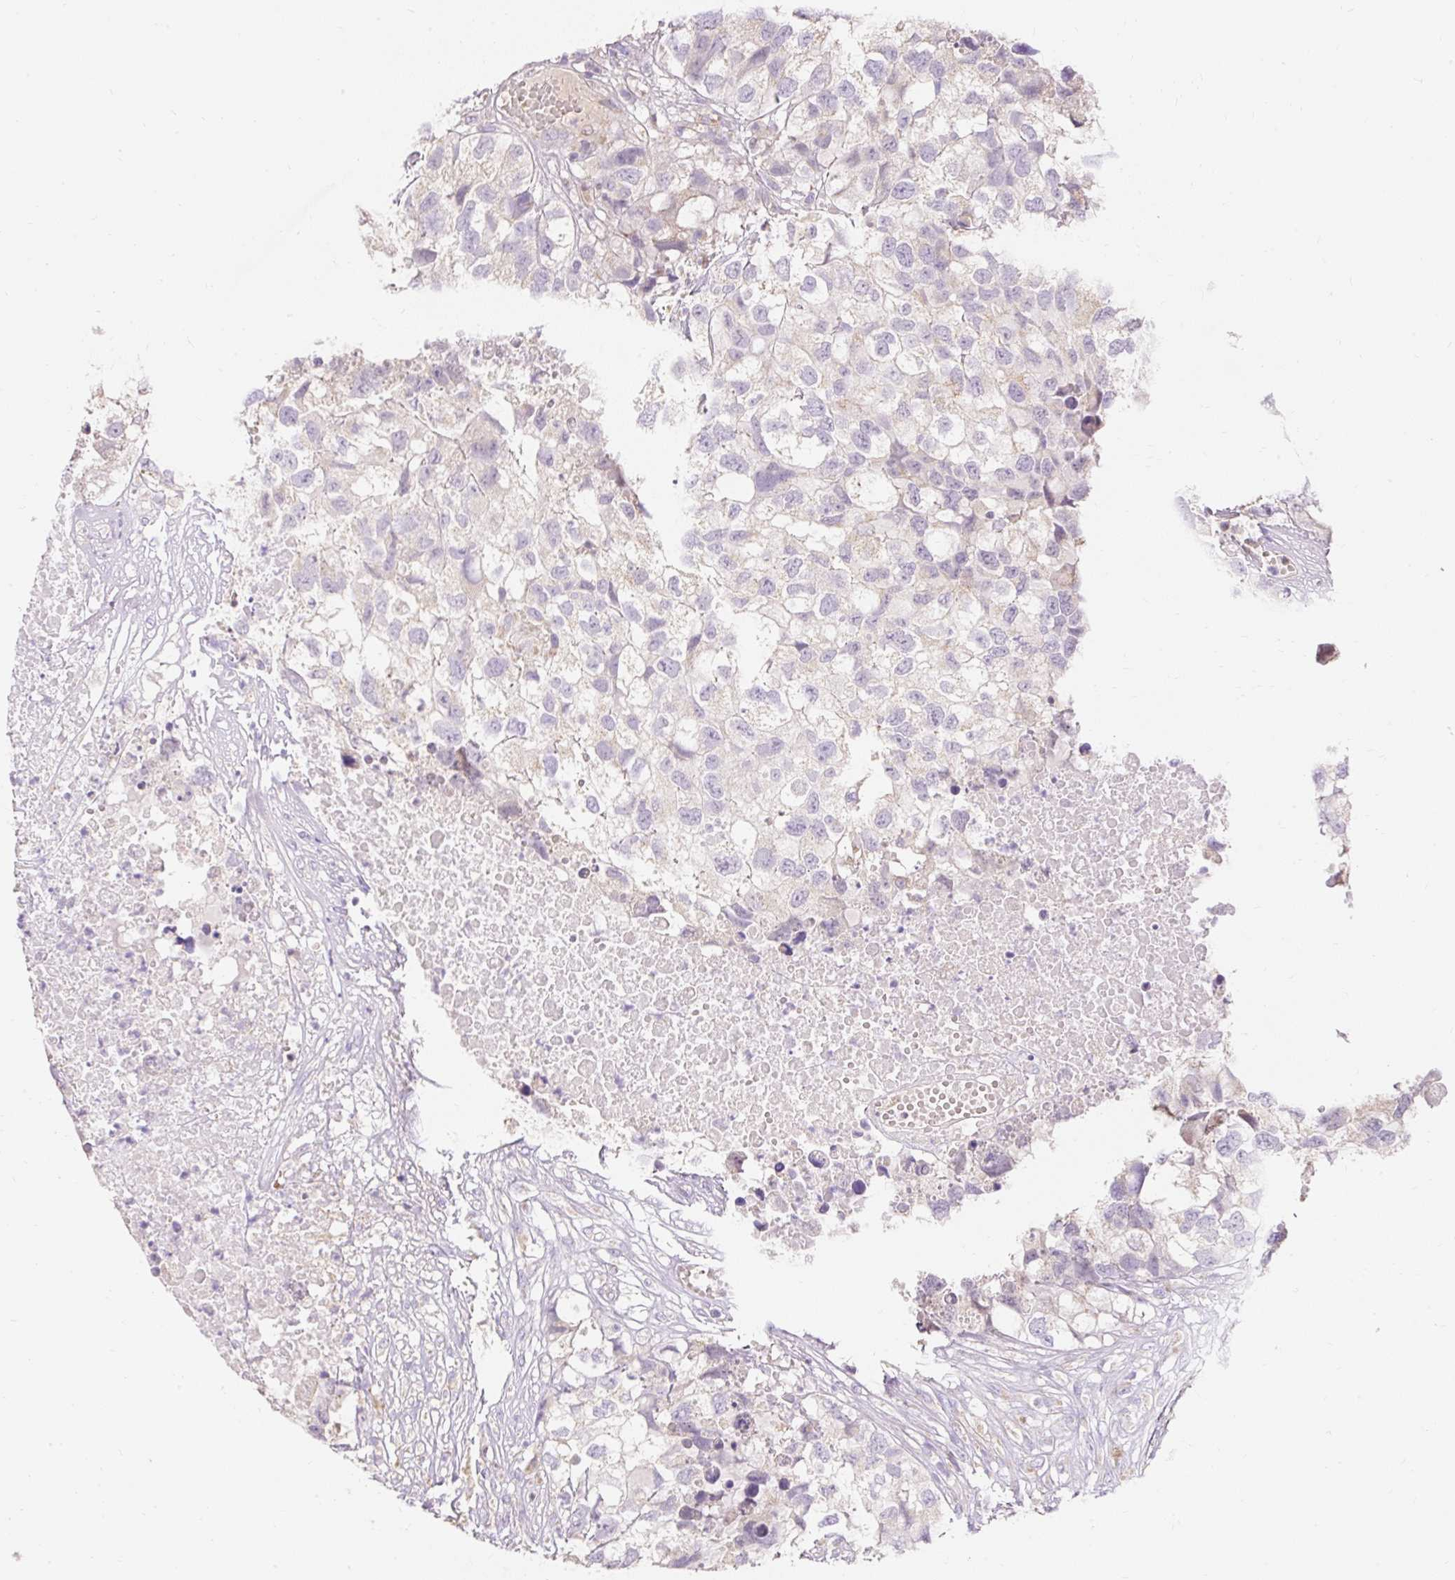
{"staining": {"intensity": "negative", "quantity": "none", "location": "none"}, "tissue": "testis cancer", "cell_type": "Tumor cells", "image_type": "cancer", "snomed": [{"axis": "morphology", "description": "Carcinoma, Embryonal, NOS"}, {"axis": "topography", "description": "Testis"}], "caption": "This is an IHC histopathology image of human embryonal carcinoma (testis). There is no positivity in tumor cells.", "gene": "PMAIP1", "patient": {"sex": "male", "age": 83}}